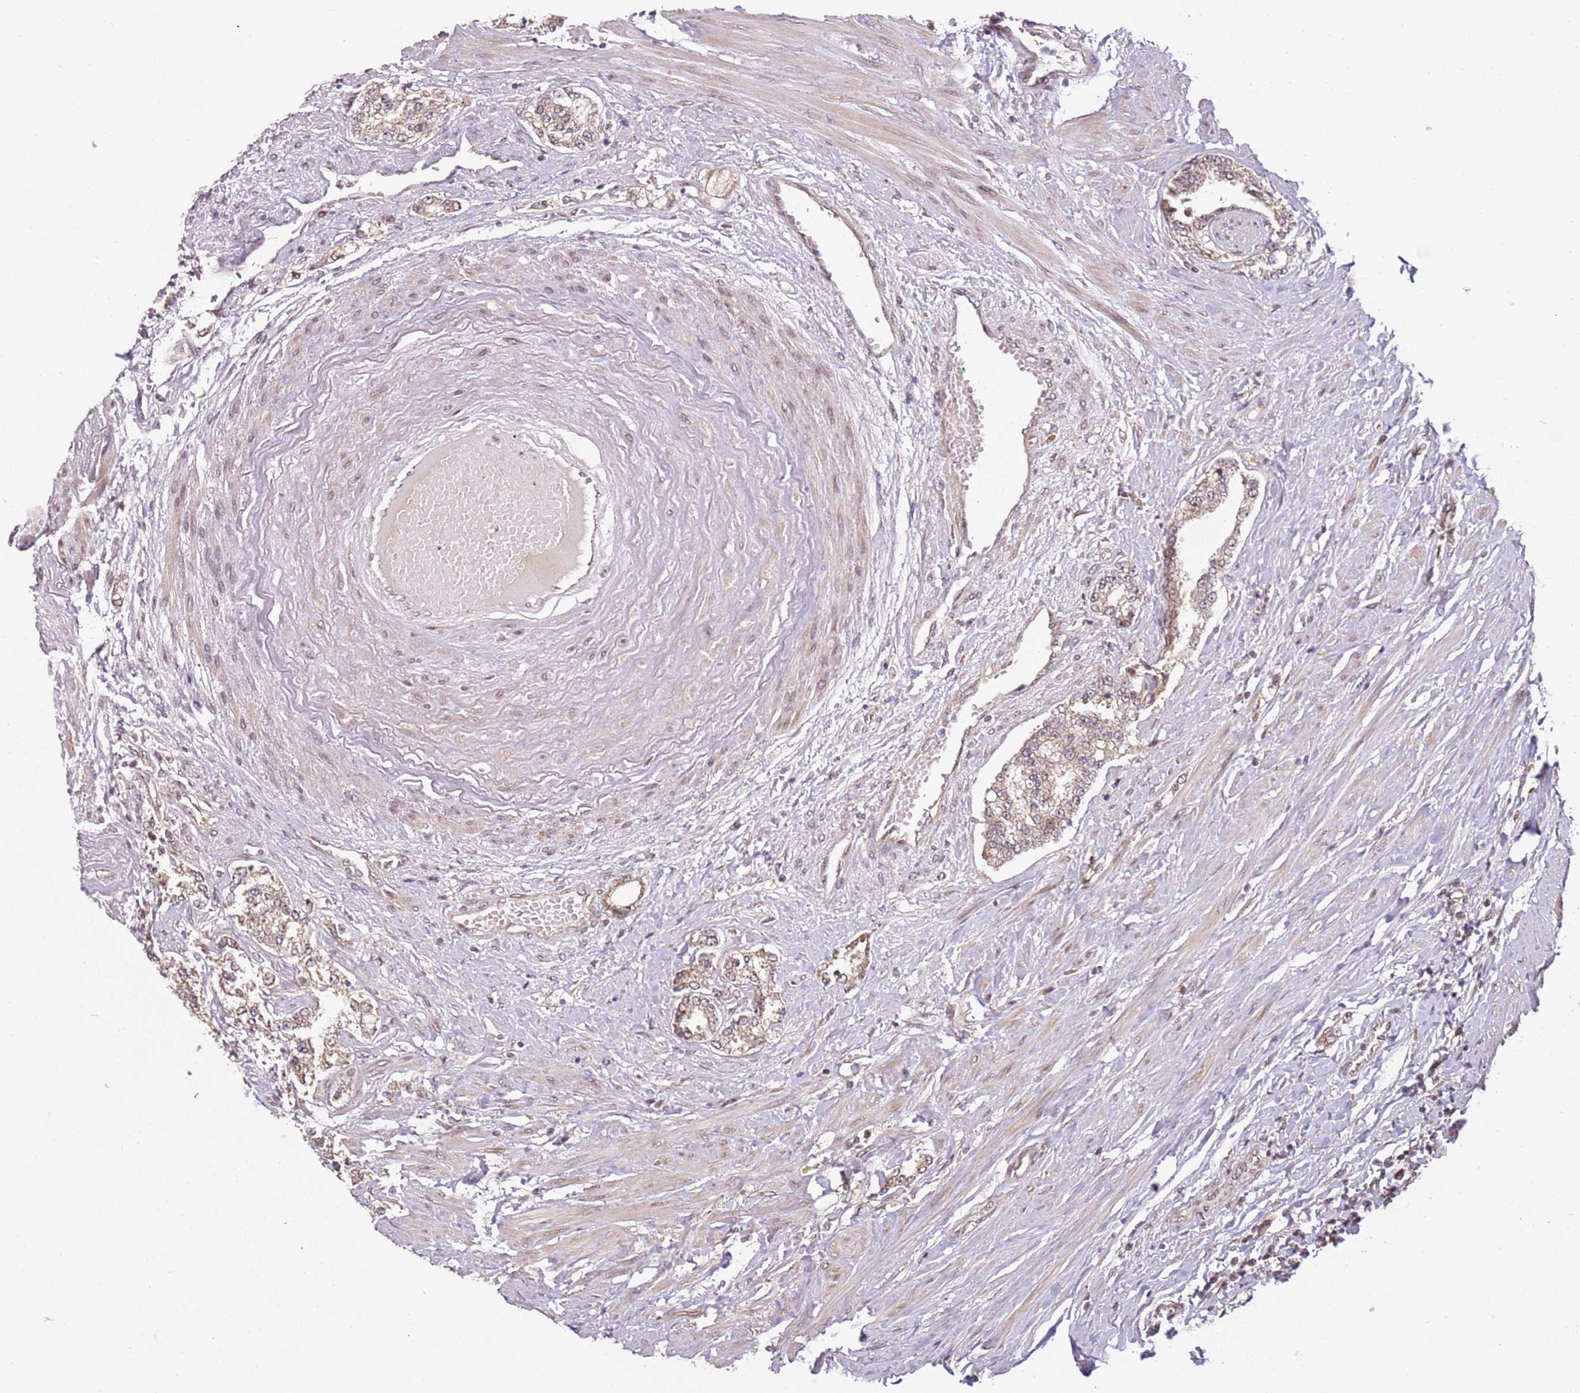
{"staining": {"intensity": "weak", "quantity": ">75%", "location": "cytoplasmic/membranous"}, "tissue": "prostate cancer", "cell_type": "Tumor cells", "image_type": "cancer", "snomed": [{"axis": "morphology", "description": "Adenocarcinoma, High grade"}, {"axis": "topography", "description": "Prostate"}], "caption": "Human prostate cancer (adenocarcinoma (high-grade)) stained with a brown dye displays weak cytoplasmic/membranous positive positivity in about >75% of tumor cells.", "gene": "CHURC1", "patient": {"sex": "male", "age": 64}}